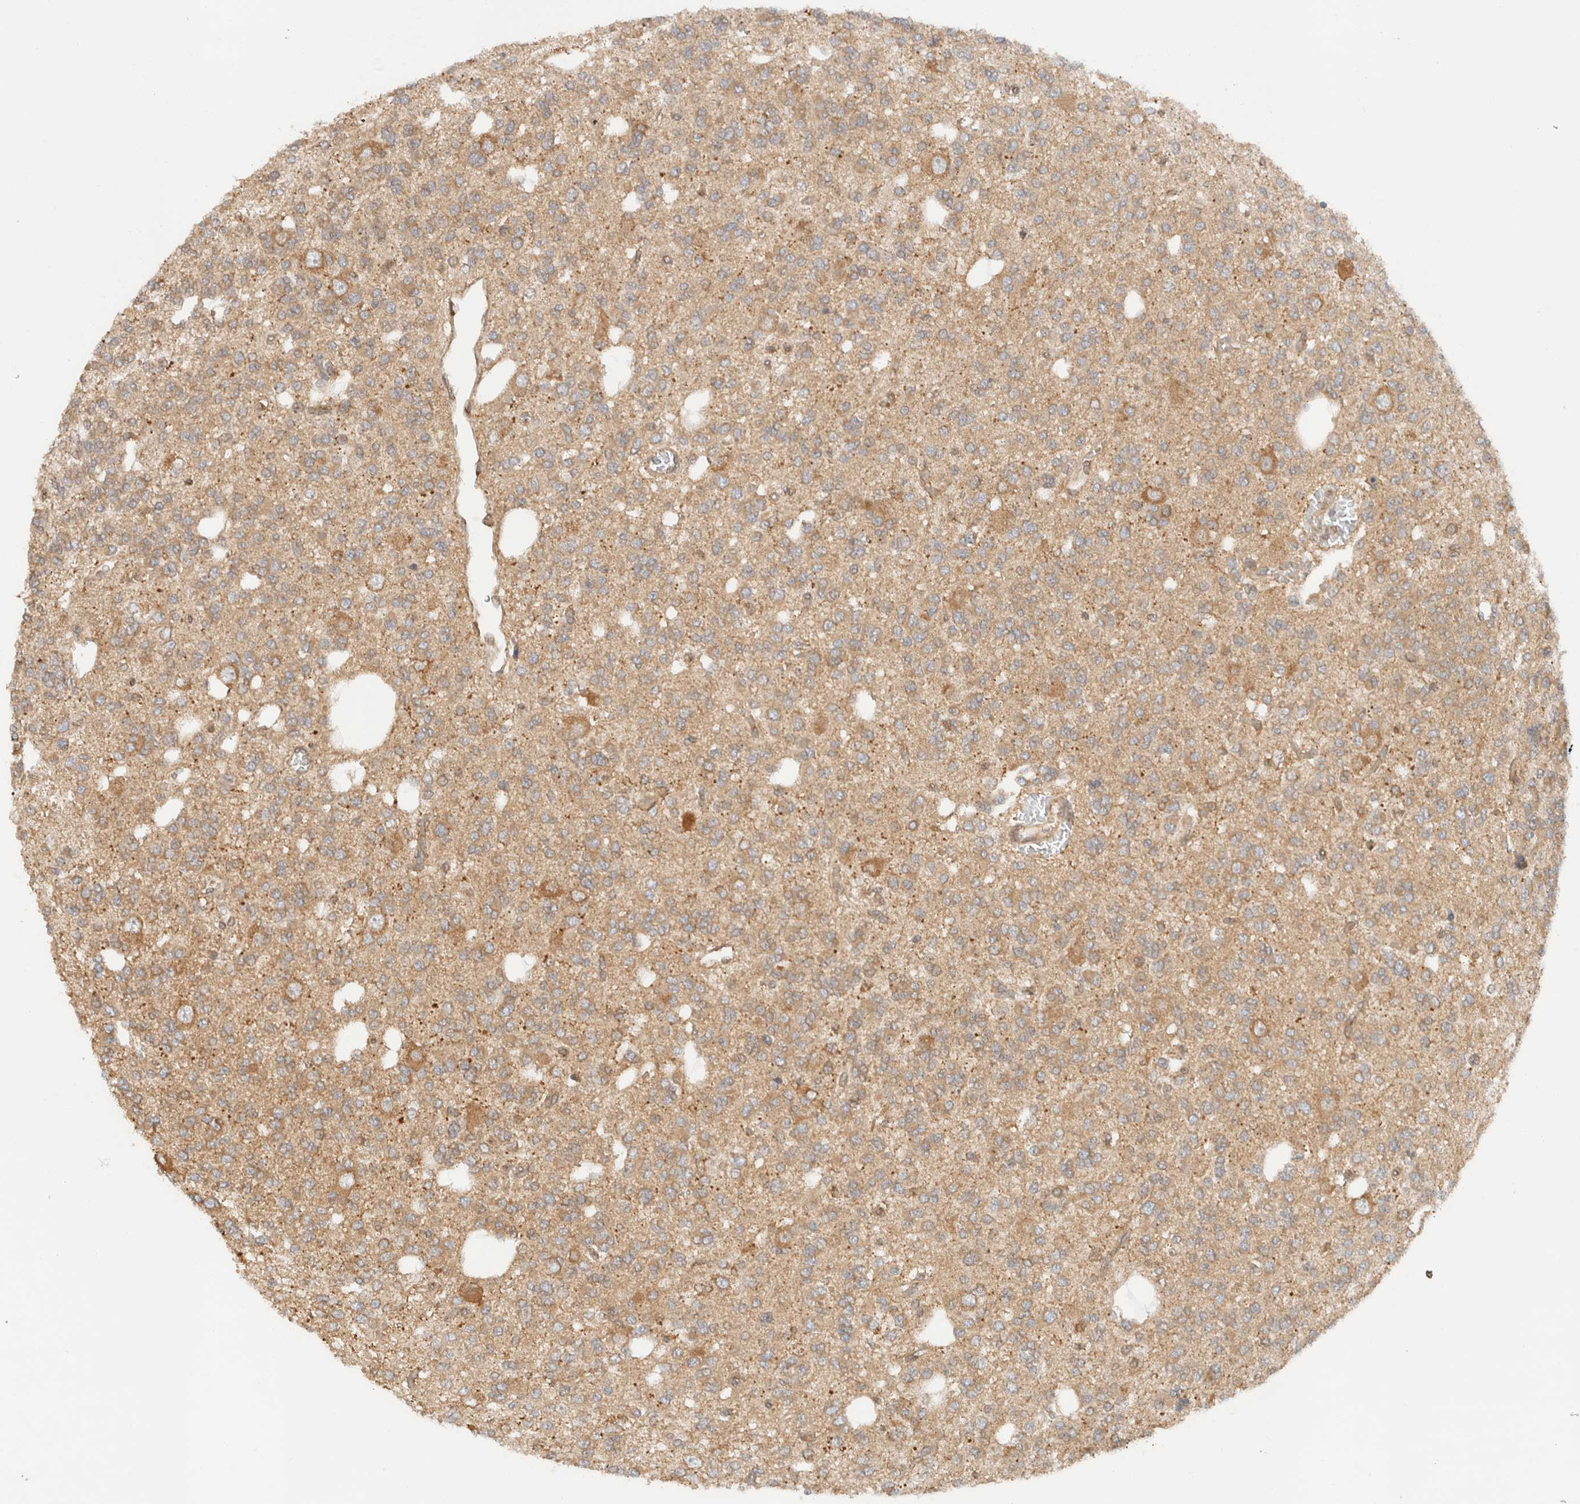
{"staining": {"intensity": "weak", "quantity": "25%-75%", "location": "cytoplasmic/membranous"}, "tissue": "glioma", "cell_type": "Tumor cells", "image_type": "cancer", "snomed": [{"axis": "morphology", "description": "Glioma, malignant, Low grade"}, {"axis": "topography", "description": "Brain"}], "caption": "Human glioma stained for a protein (brown) displays weak cytoplasmic/membranous positive expression in about 25%-75% of tumor cells.", "gene": "ARFGEF2", "patient": {"sex": "male", "age": 38}}